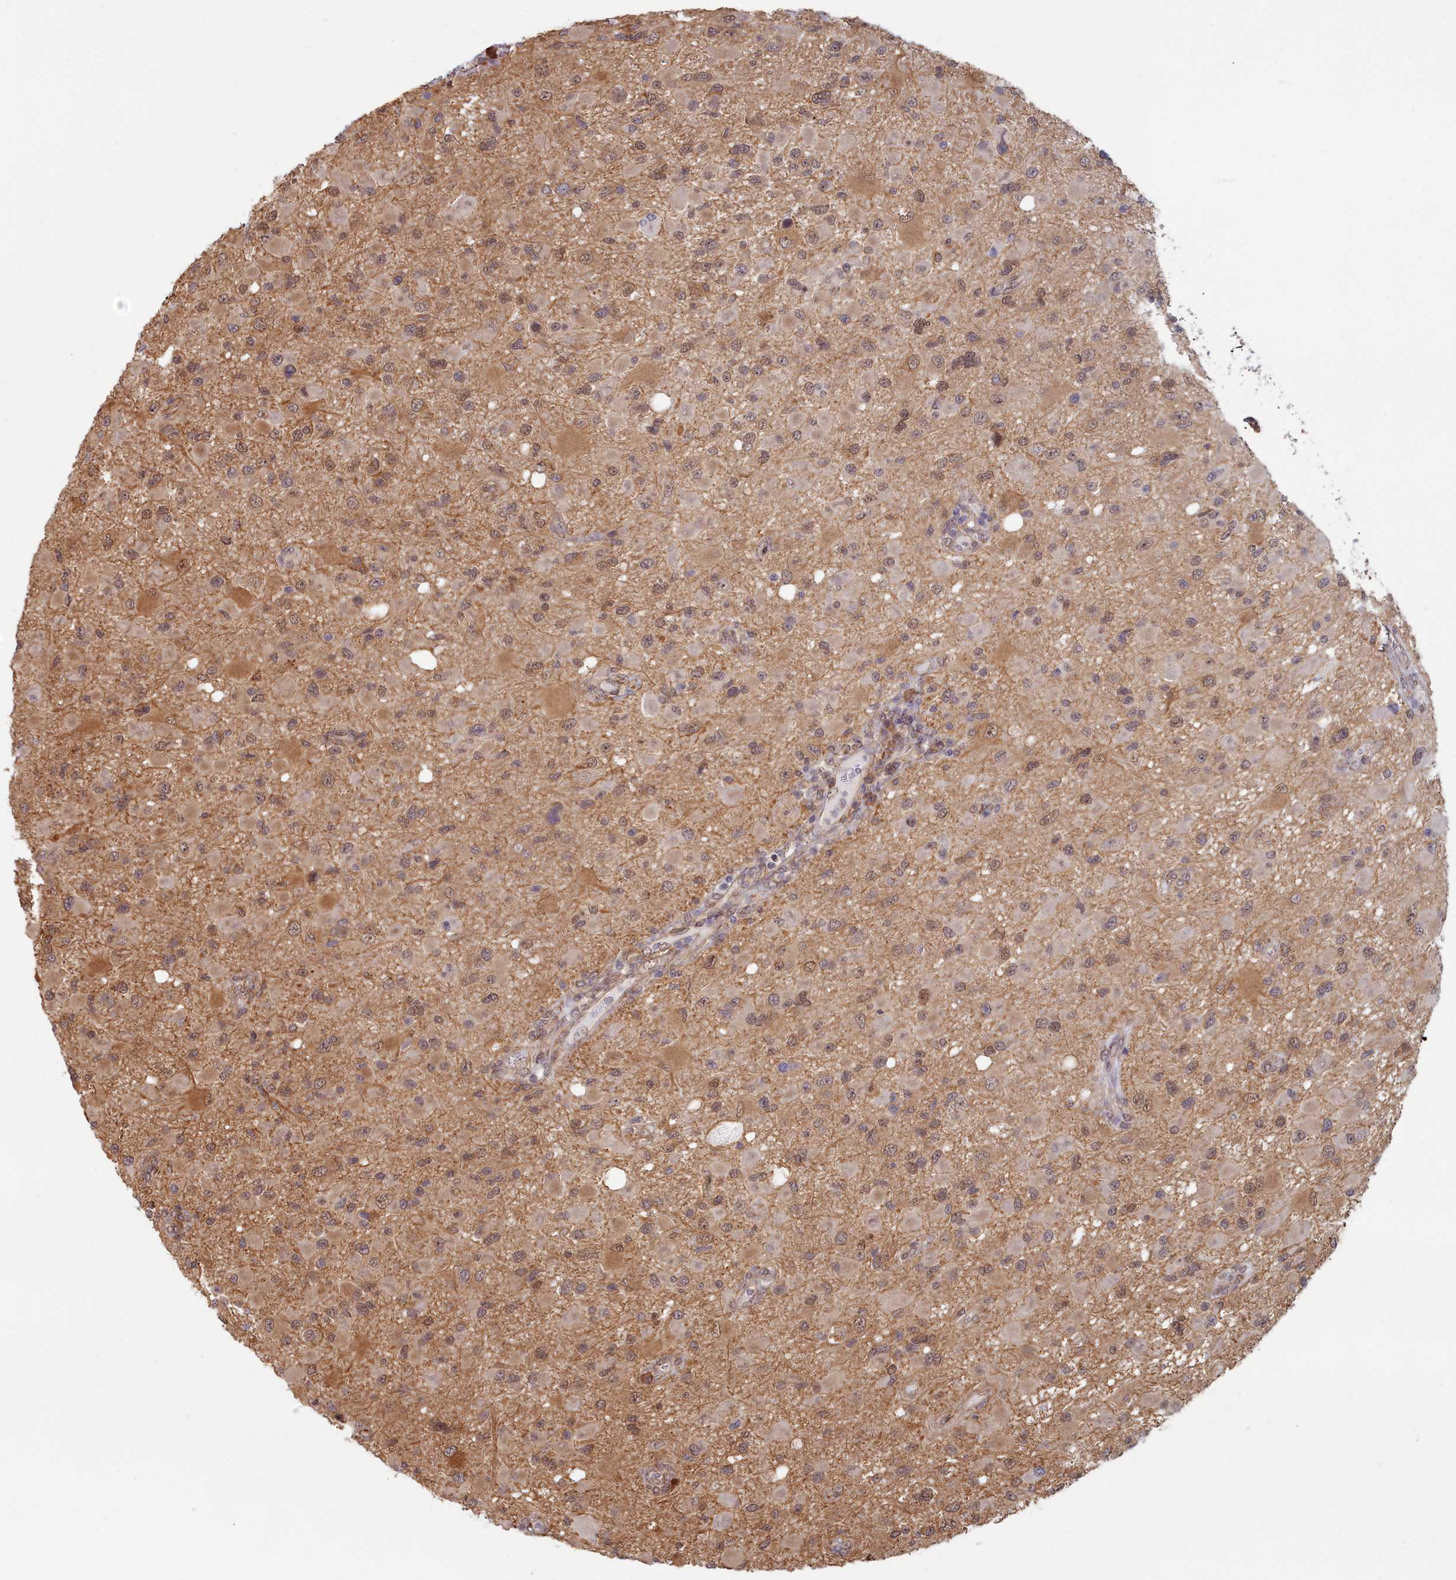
{"staining": {"intensity": "moderate", "quantity": ">75%", "location": "cytoplasmic/membranous,nuclear"}, "tissue": "glioma", "cell_type": "Tumor cells", "image_type": "cancer", "snomed": [{"axis": "morphology", "description": "Glioma, malignant, High grade"}, {"axis": "topography", "description": "Brain"}], "caption": "Immunohistochemistry of malignant glioma (high-grade) reveals medium levels of moderate cytoplasmic/membranous and nuclear expression in about >75% of tumor cells.", "gene": "MAK16", "patient": {"sex": "male", "age": 53}}